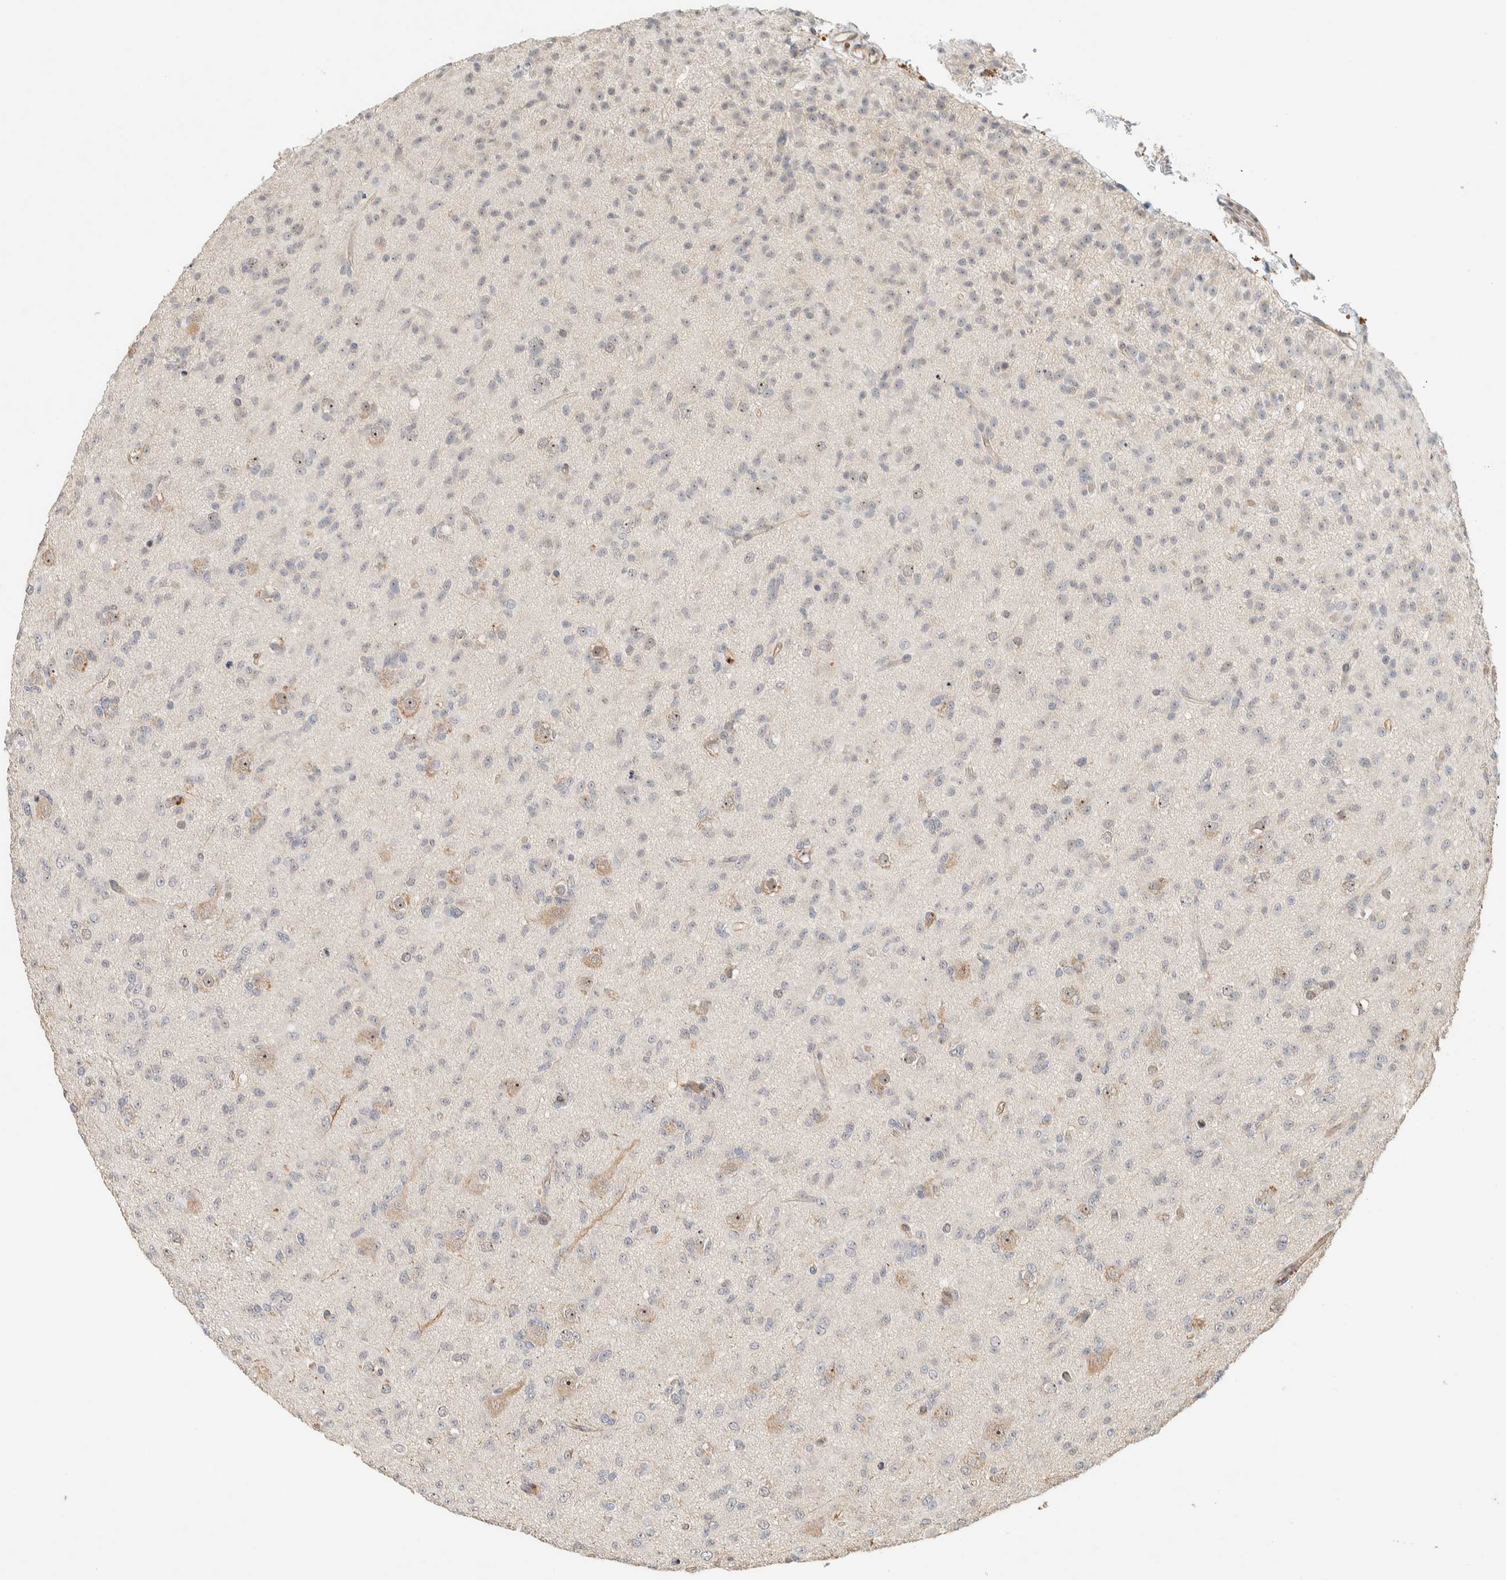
{"staining": {"intensity": "negative", "quantity": "none", "location": "none"}, "tissue": "glioma", "cell_type": "Tumor cells", "image_type": "cancer", "snomed": [{"axis": "morphology", "description": "Glioma, malignant, Low grade"}, {"axis": "topography", "description": "Brain"}], "caption": "Glioma stained for a protein using immunohistochemistry (IHC) shows no positivity tumor cells.", "gene": "KLHL40", "patient": {"sex": "male", "age": 65}}